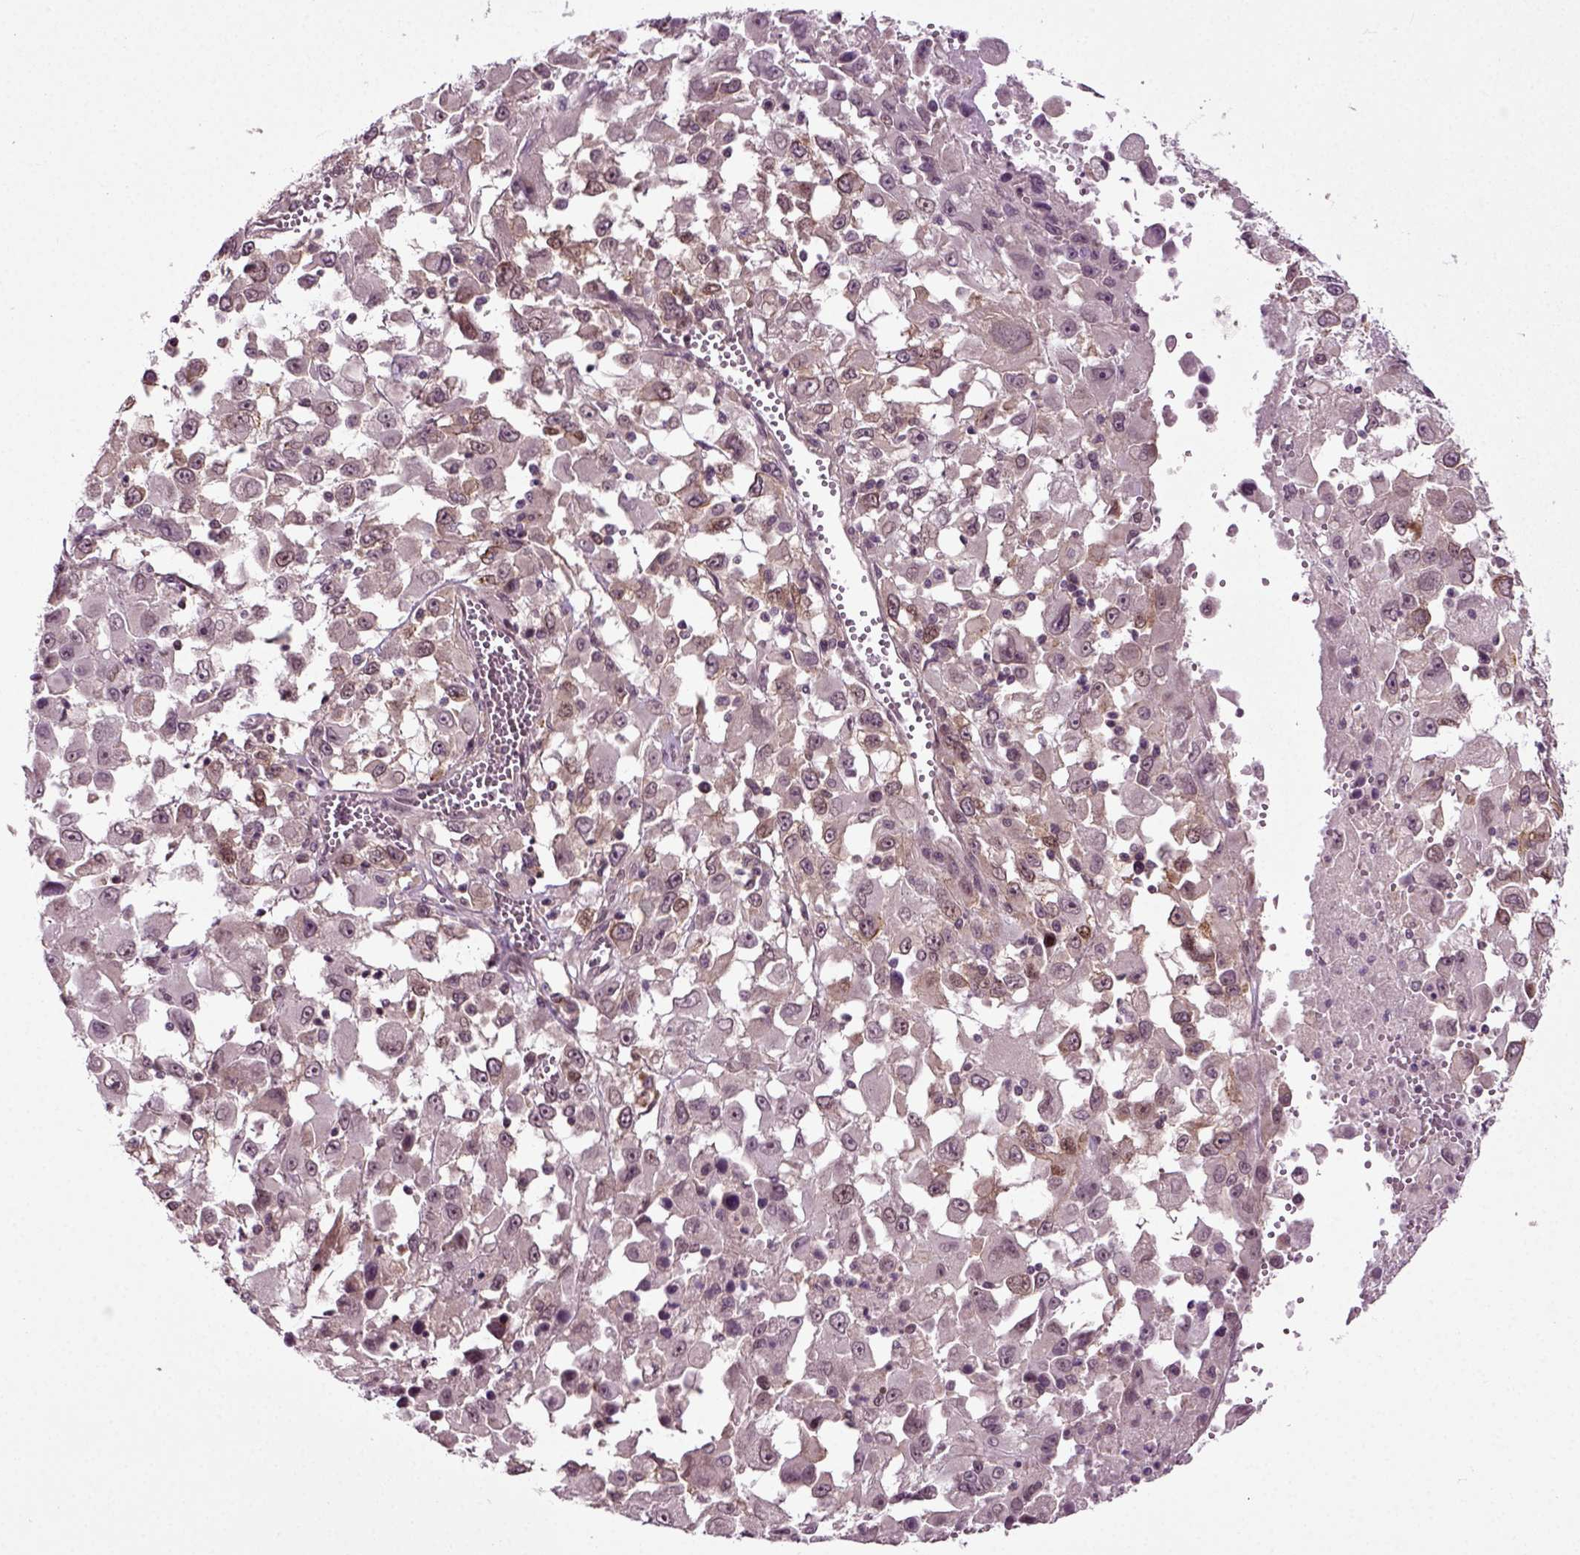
{"staining": {"intensity": "negative", "quantity": "none", "location": "none"}, "tissue": "melanoma", "cell_type": "Tumor cells", "image_type": "cancer", "snomed": [{"axis": "morphology", "description": "Malignant melanoma, Metastatic site"}, {"axis": "topography", "description": "Soft tissue"}], "caption": "Immunohistochemistry (IHC) micrograph of neoplastic tissue: human melanoma stained with DAB reveals no significant protein staining in tumor cells. Nuclei are stained in blue.", "gene": "KNSTRN", "patient": {"sex": "male", "age": 50}}